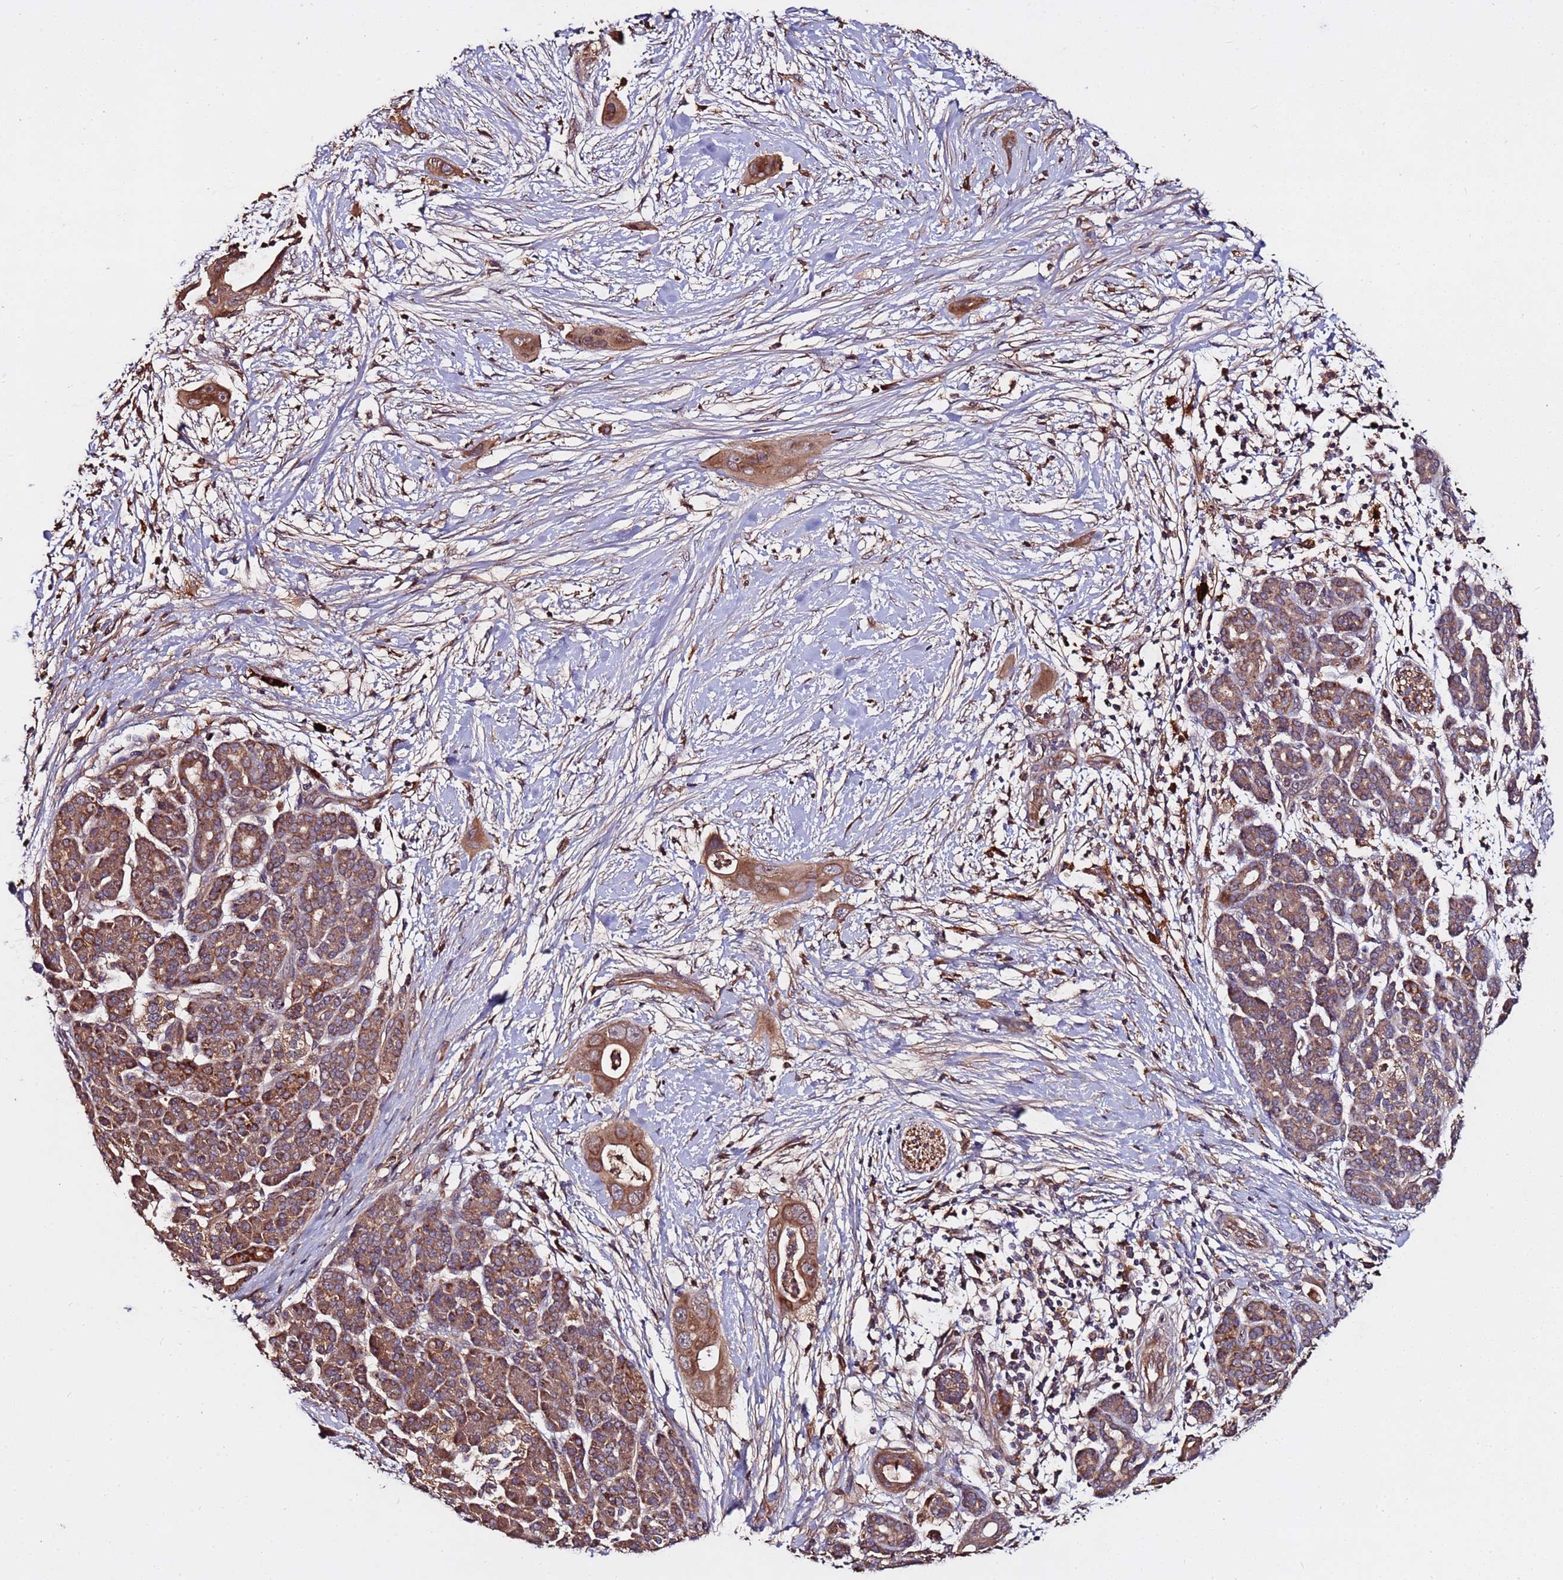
{"staining": {"intensity": "moderate", "quantity": ">75%", "location": "cytoplasmic/membranous"}, "tissue": "pancreatic cancer", "cell_type": "Tumor cells", "image_type": "cancer", "snomed": [{"axis": "morphology", "description": "Adenocarcinoma, NOS"}, {"axis": "topography", "description": "Pancreas"}], "caption": "Tumor cells exhibit medium levels of moderate cytoplasmic/membranous expression in approximately >75% of cells in human pancreatic adenocarcinoma.", "gene": "RPS15A", "patient": {"sex": "male", "age": 59}}